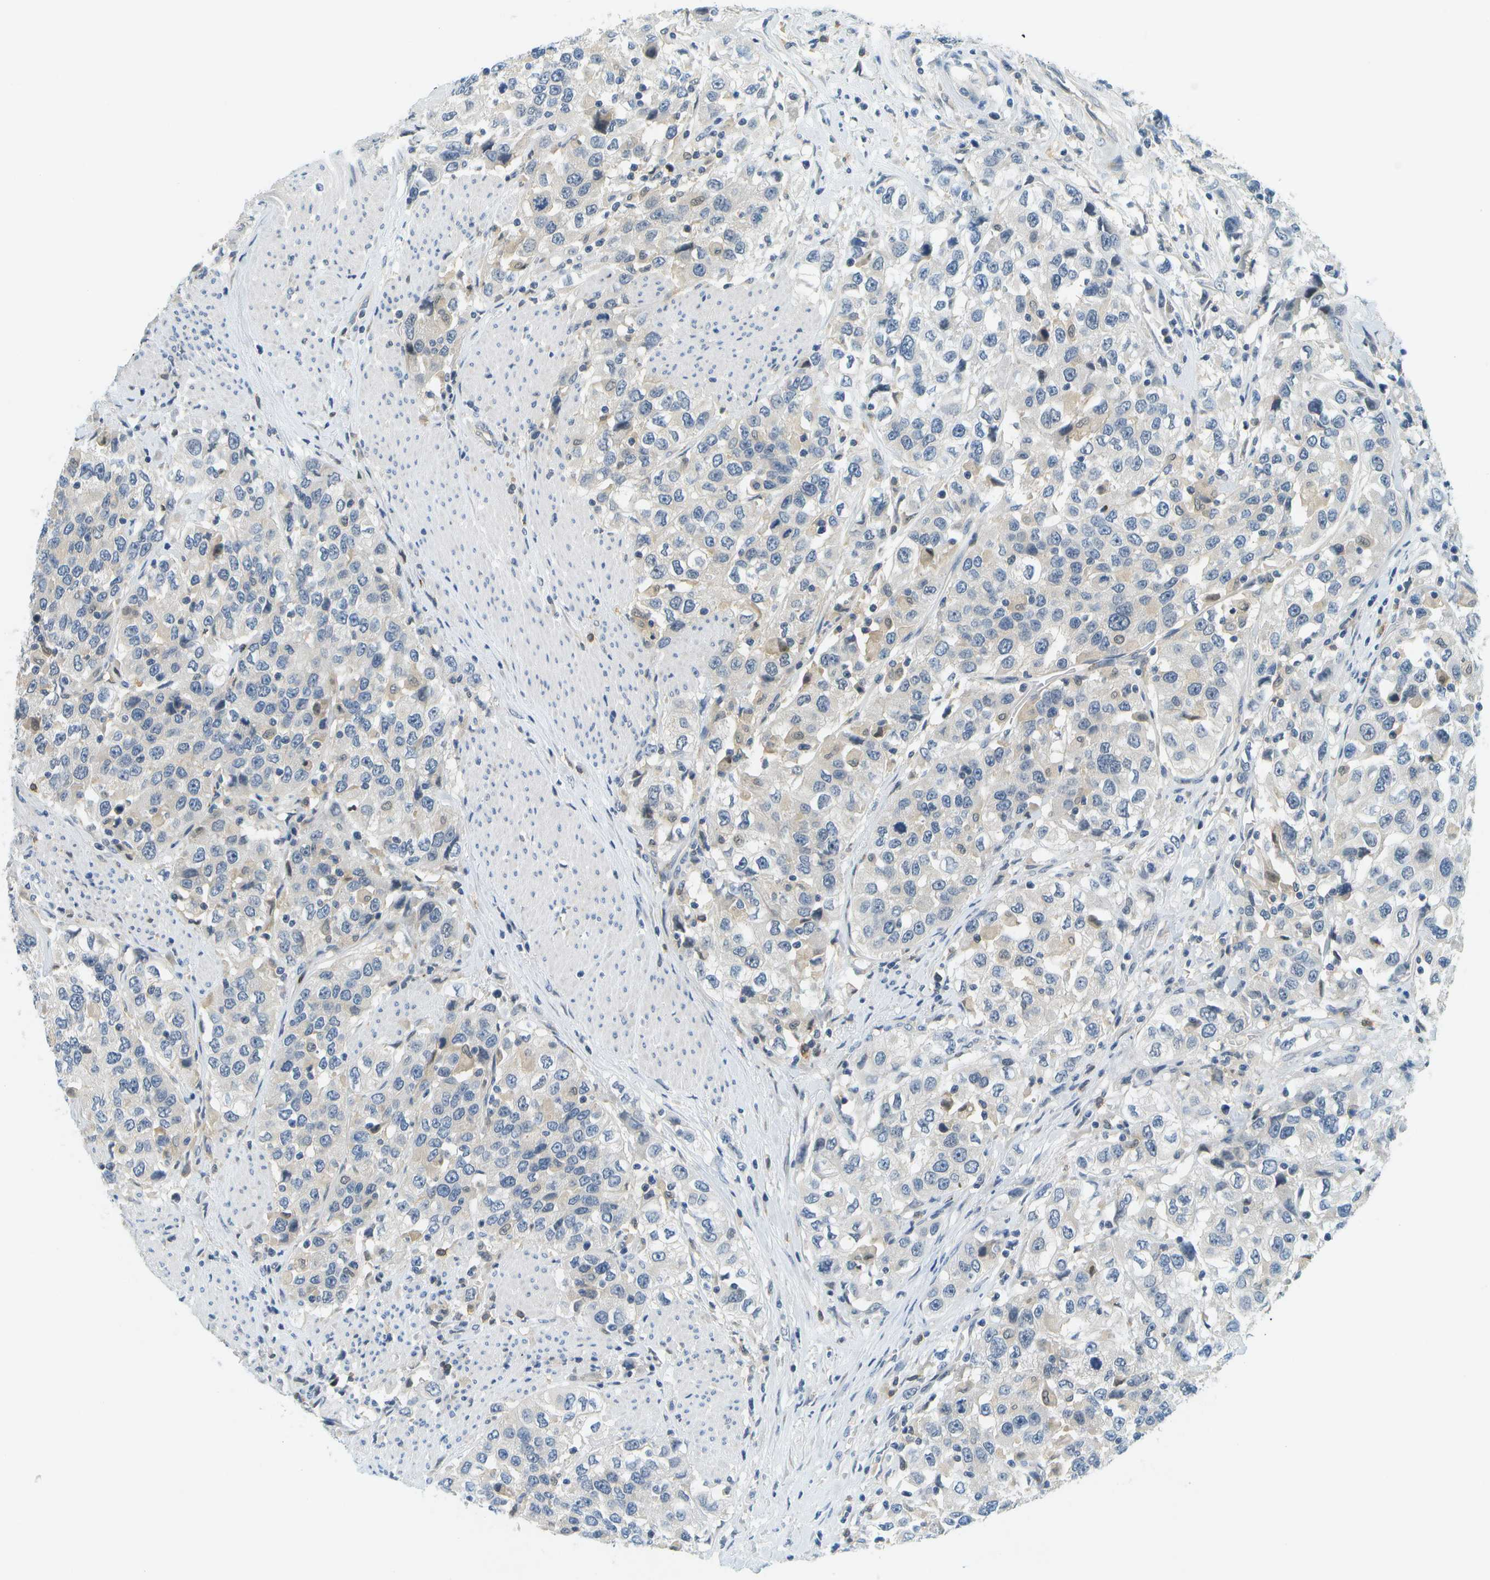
{"staining": {"intensity": "weak", "quantity": "<25%", "location": "cytoplasmic/membranous"}, "tissue": "urothelial cancer", "cell_type": "Tumor cells", "image_type": "cancer", "snomed": [{"axis": "morphology", "description": "Urothelial carcinoma, High grade"}, {"axis": "topography", "description": "Urinary bladder"}], "caption": "Immunohistochemical staining of human urothelial cancer demonstrates no significant staining in tumor cells. (Stains: DAB immunohistochemistry with hematoxylin counter stain, Microscopy: brightfield microscopy at high magnification).", "gene": "RASGRP2", "patient": {"sex": "female", "age": 80}}